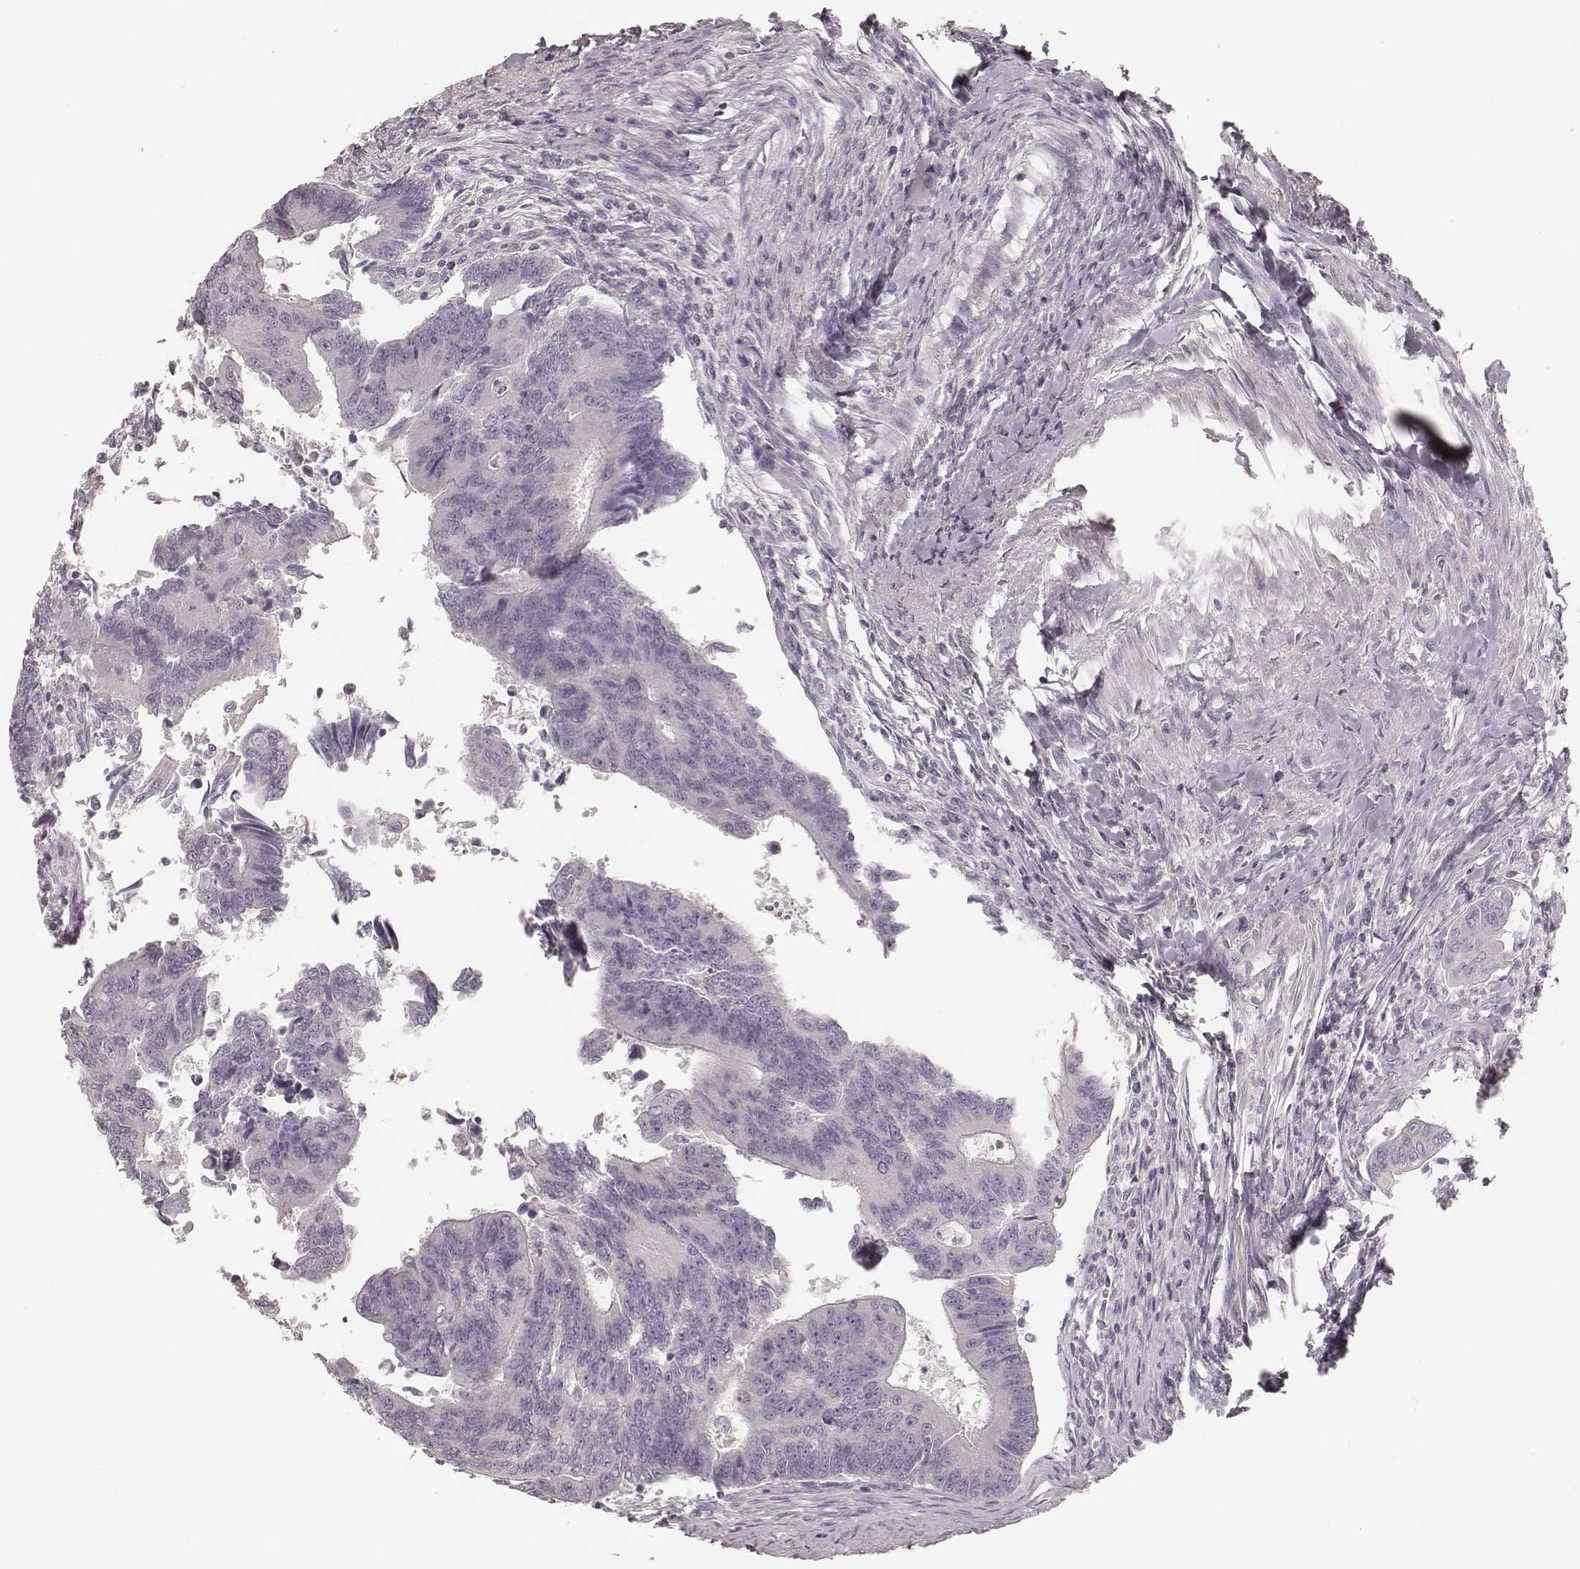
{"staining": {"intensity": "negative", "quantity": "none", "location": "none"}, "tissue": "colorectal cancer", "cell_type": "Tumor cells", "image_type": "cancer", "snomed": [{"axis": "morphology", "description": "Adenocarcinoma, NOS"}, {"axis": "topography", "description": "Colon"}], "caption": "Tumor cells are negative for protein expression in human colorectal cancer (adenocarcinoma).", "gene": "ZP4", "patient": {"sex": "female", "age": 67}}